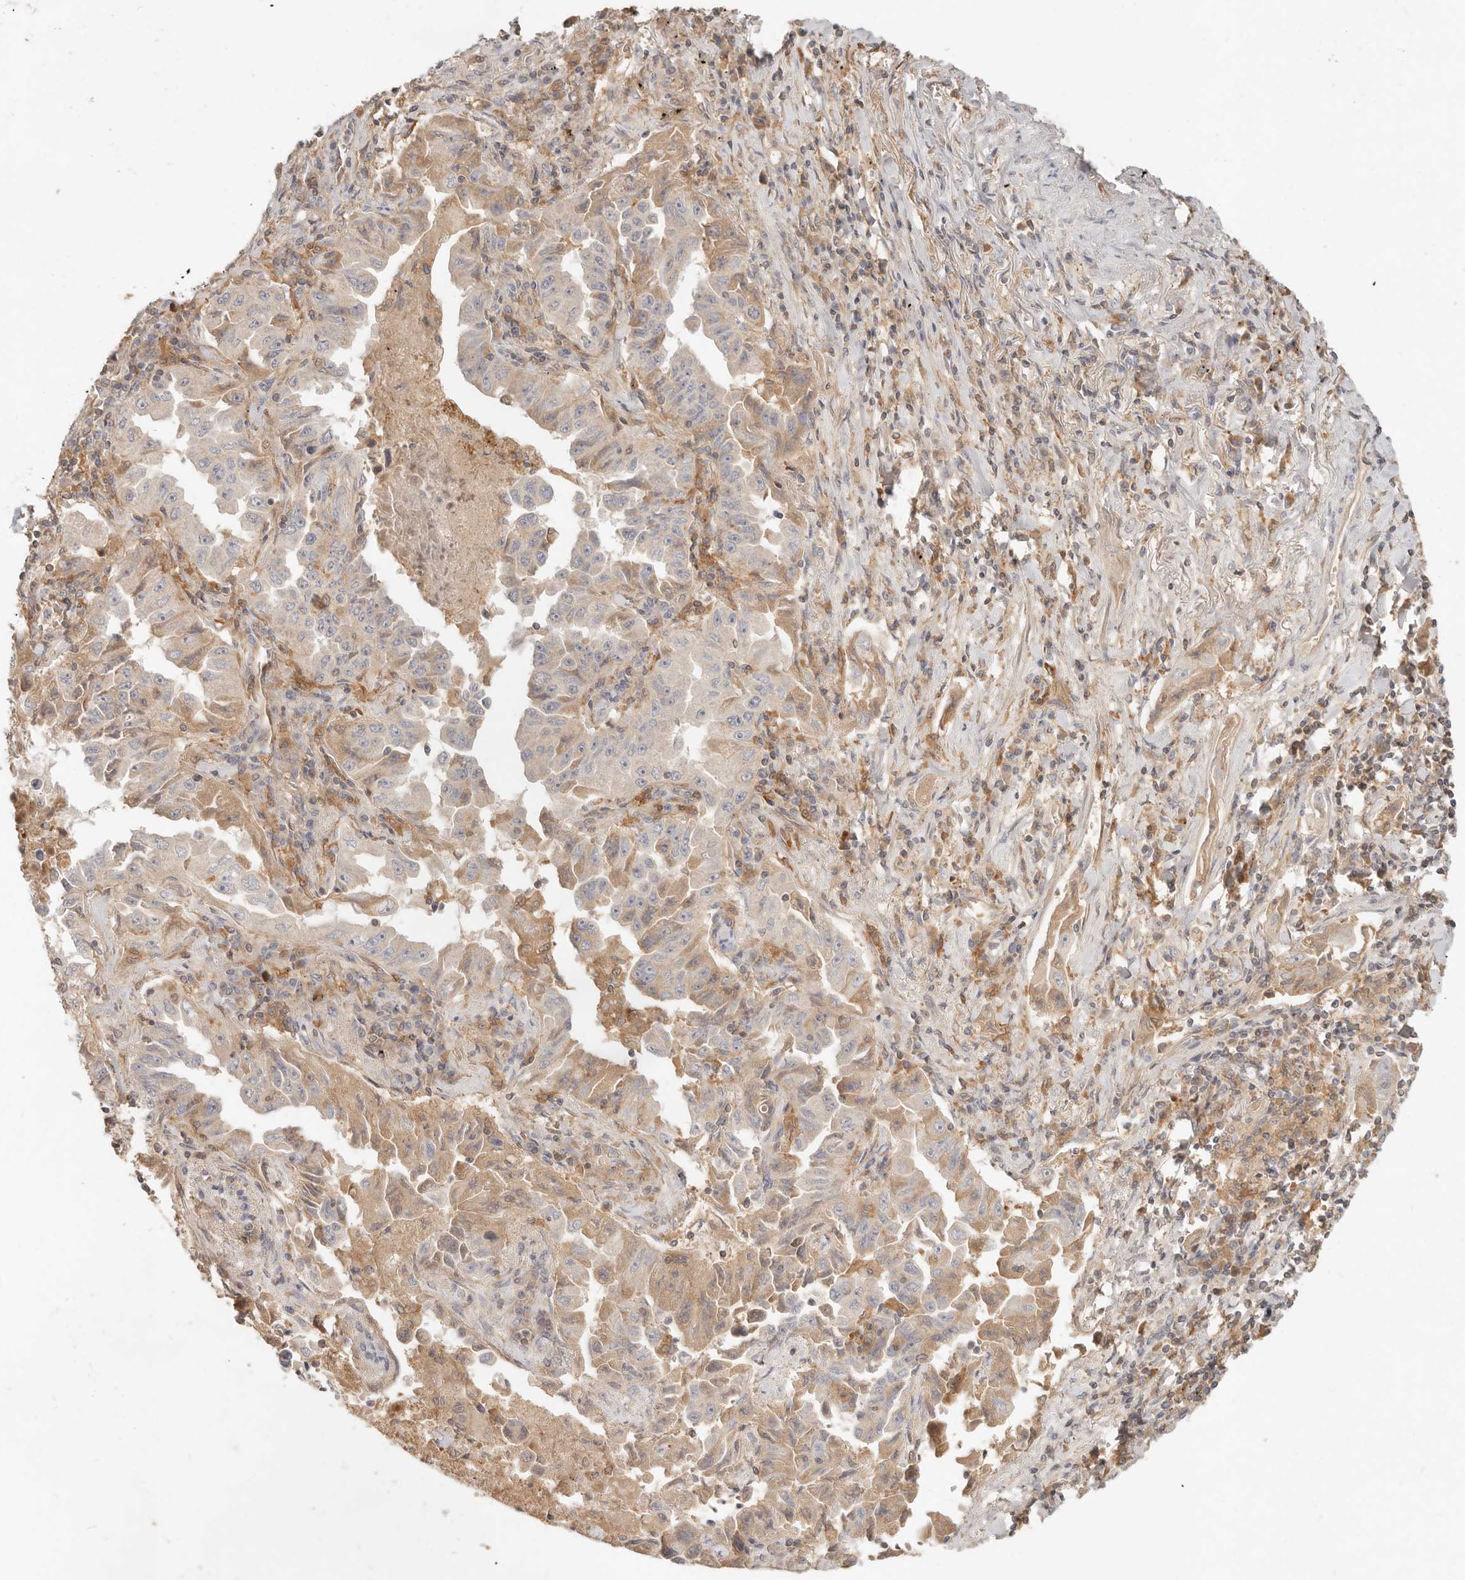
{"staining": {"intensity": "weak", "quantity": "25%-75%", "location": "cytoplasmic/membranous"}, "tissue": "lung cancer", "cell_type": "Tumor cells", "image_type": "cancer", "snomed": [{"axis": "morphology", "description": "Adenocarcinoma, NOS"}, {"axis": "topography", "description": "Lung"}], "caption": "Protein analysis of lung adenocarcinoma tissue demonstrates weak cytoplasmic/membranous staining in about 25%-75% of tumor cells.", "gene": "NECAP2", "patient": {"sex": "female", "age": 51}}